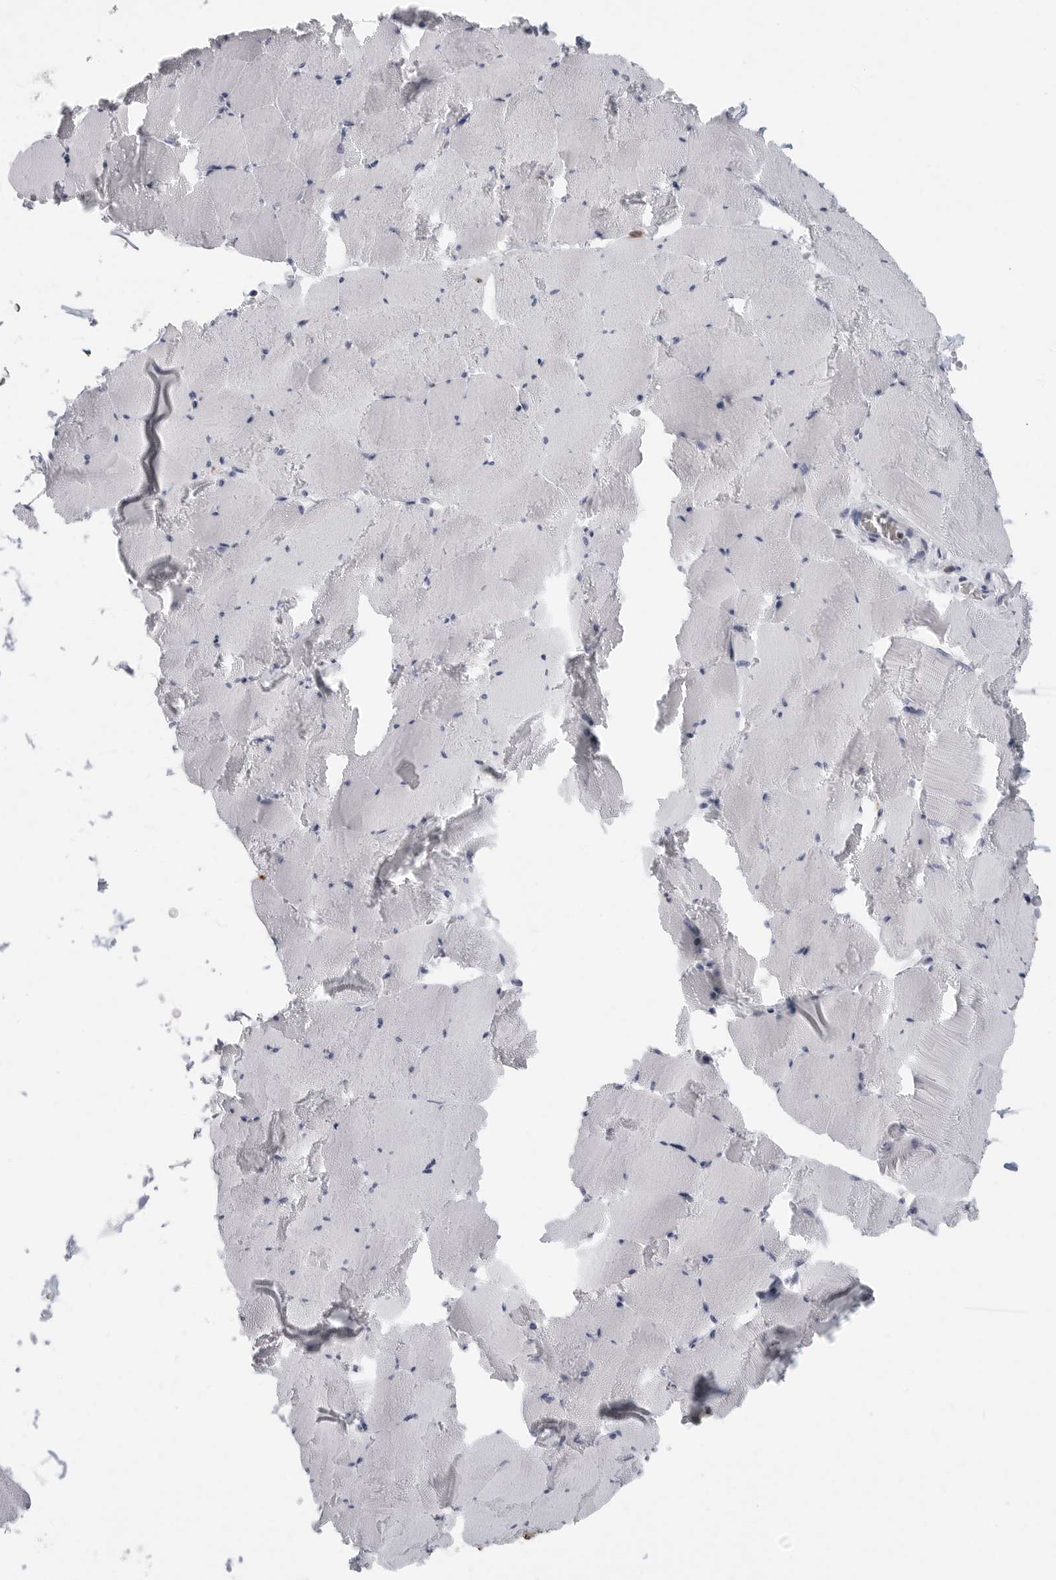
{"staining": {"intensity": "negative", "quantity": "none", "location": "none"}, "tissue": "skeletal muscle", "cell_type": "Myocytes", "image_type": "normal", "snomed": [{"axis": "morphology", "description": "Normal tissue, NOS"}, {"axis": "topography", "description": "Skeletal muscle"}], "caption": "Skeletal muscle was stained to show a protein in brown. There is no significant positivity in myocytes. (Stains: DAB IHC with hematoxylin counter stain, Microscopy: brightfield microscopy at high magnification).", "gene": "IFI30", "patient": {"sex": "male", "age": 62}}